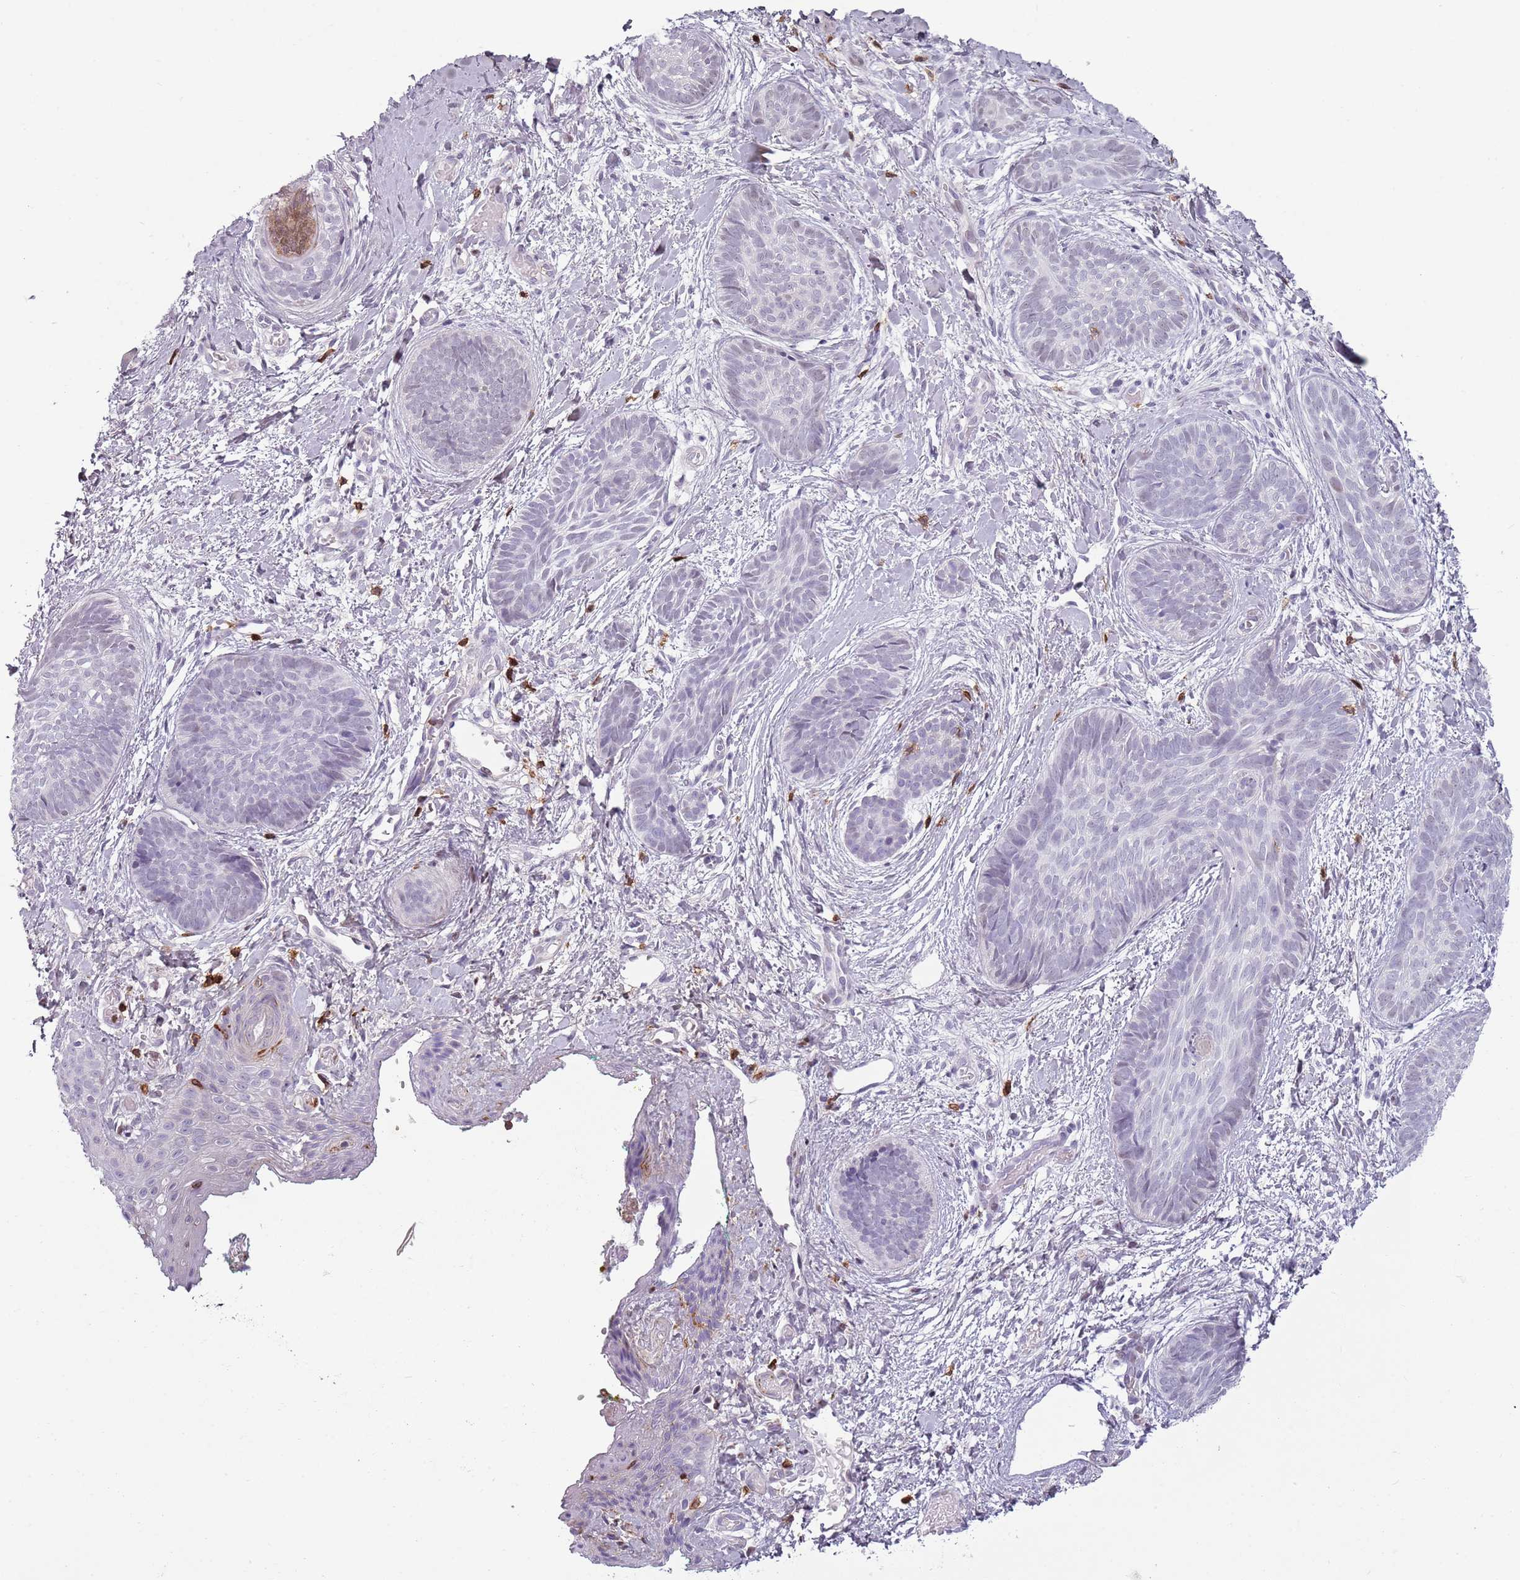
{"staining": {"intensity": "negative", "quantity": "none", "location": "none"}, "tissue": "skin cancer", "cell_type": "Tumor cells", "image_type": "cancer", "snomed": [{"axis": "morphology", "description": "Basal cell carcinoma"}, {"axis": "topography", "description": "Skin"}], "caption": "This is an immunohistochemistry (IHC) photomicrograph of skin basal cell carcinoma. There is no staining in tumor cells.", "gene": "ZNF583", "patient": {"sex": "female", "age": 81}}